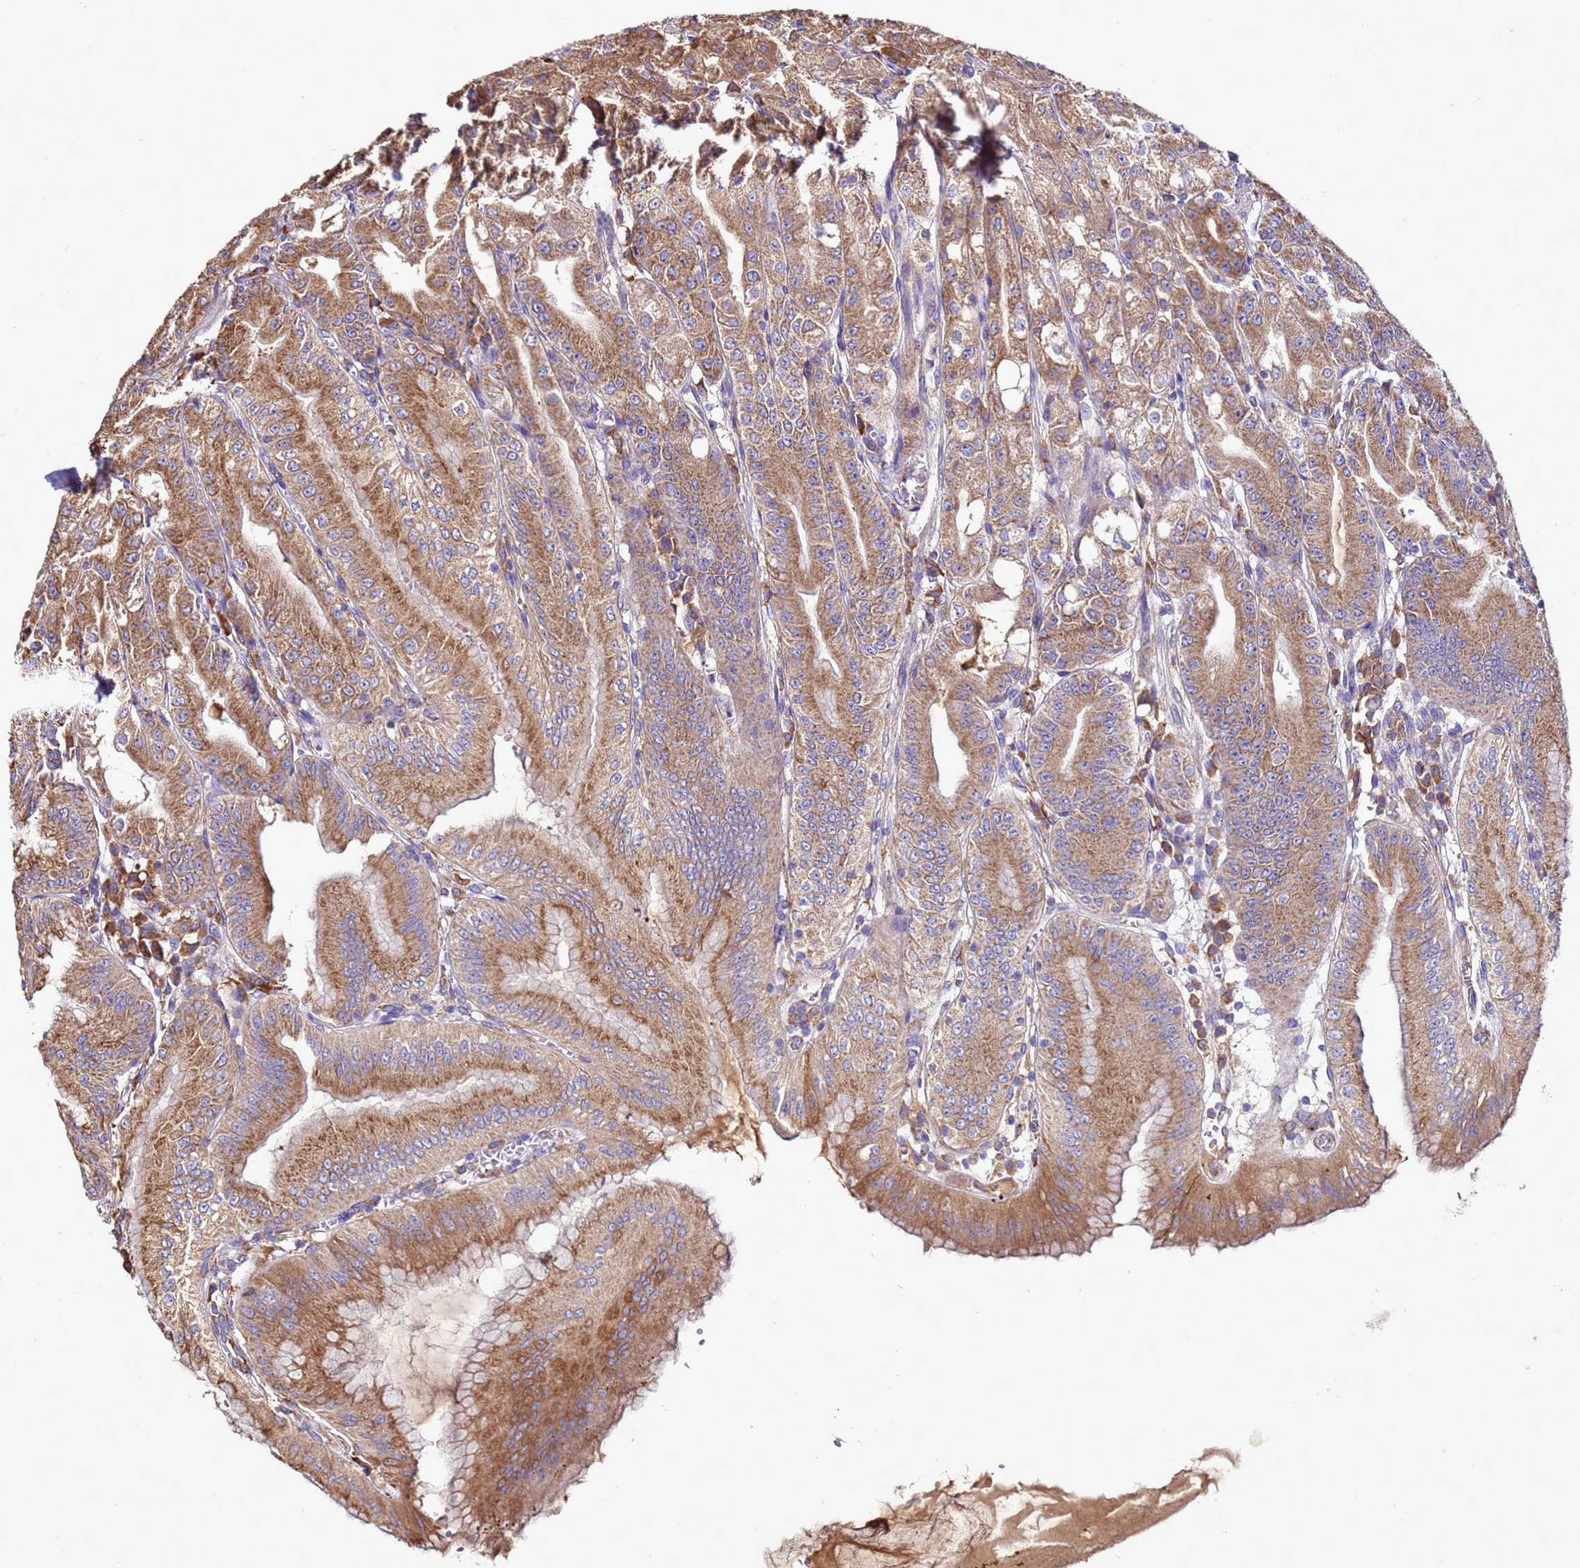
{"staining": {"intensity": "moderate", "quantity": "25%-75%", "location": "cytoplasmic/membranous"}, "tissue": "stomach", "cell_type": "Glandular cells", "image_type": "normal", "snomed": [{"axis": "morphology", "description": "Normal tissue, NOS"}, {"axis": "topography", "description": "Stomach, upper"}, {"axis": "topography", "description": "Stomach, lower"}], "caption": "Immunohistochemistry of unremarkable stomach reveals medium levels of moderate cytoplasmic/membranous staining in approximately 25%-75% of glandular cells.", "gene": "ANTKMT", "patient": {"sex": "male", "age": 71}}